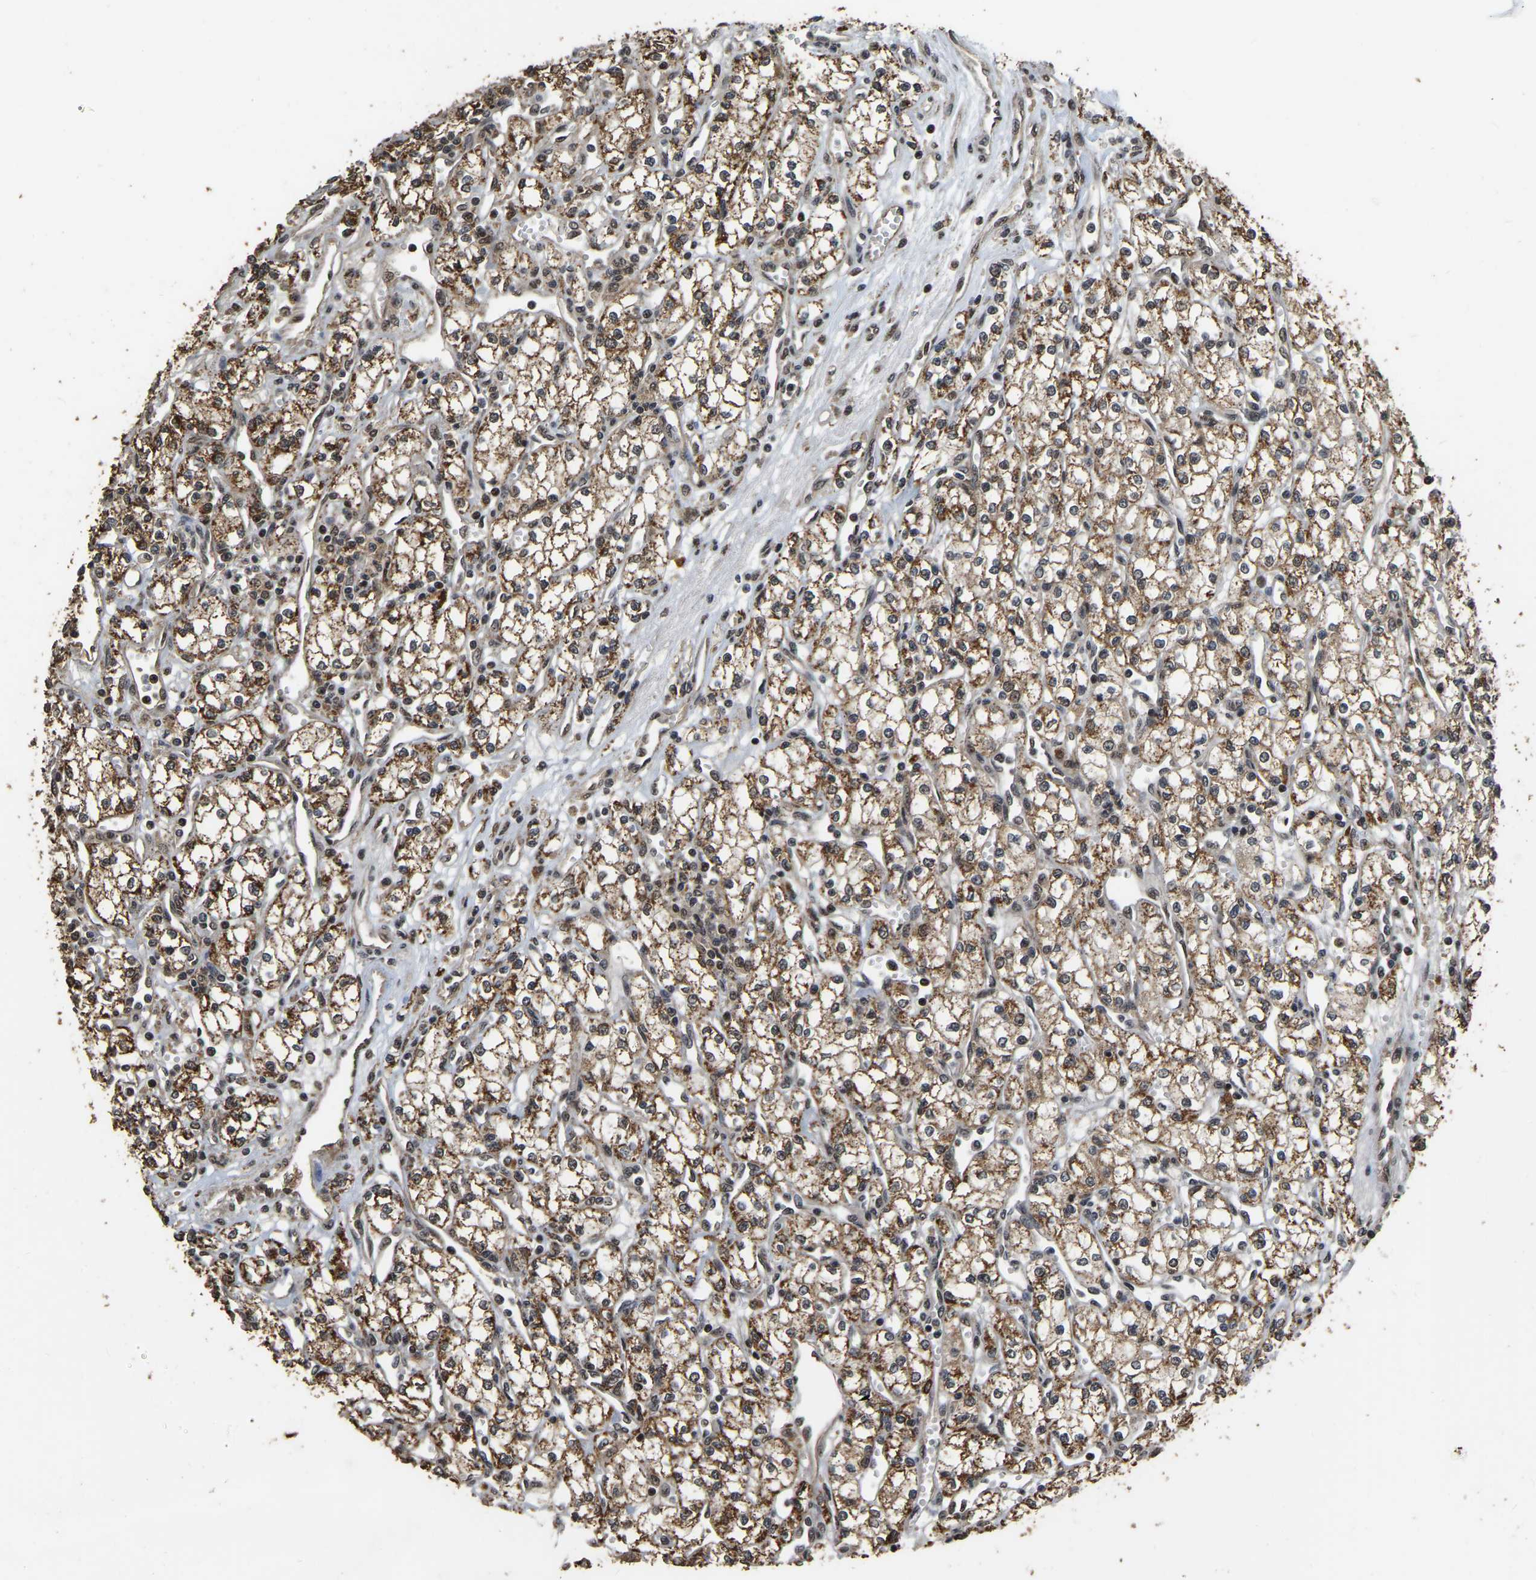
{"staining": {"intensity": "moderate", "quantity": ">75%", "location": "cytoplasmic/membranous,nuclear"}, "tissue": "renal cancer", "cell_type": "Tumor cells", "image_type": "cancer", "snomed": [{"axis": "morphology", "description": "Adenocarcinoma, NOS"}, {"axis": "topography", "description": "Kidney"}], "caption": "A high-resolution photomicrograph shows immunohistochemistry (IHC) staining of renal cancer, which demonstrates moderate cytoplasmic/membranous and nuclear expression in about >75% of tumor cells.", "gene": "CIAO1", "patient": {"sex": "male", "age": 59}}